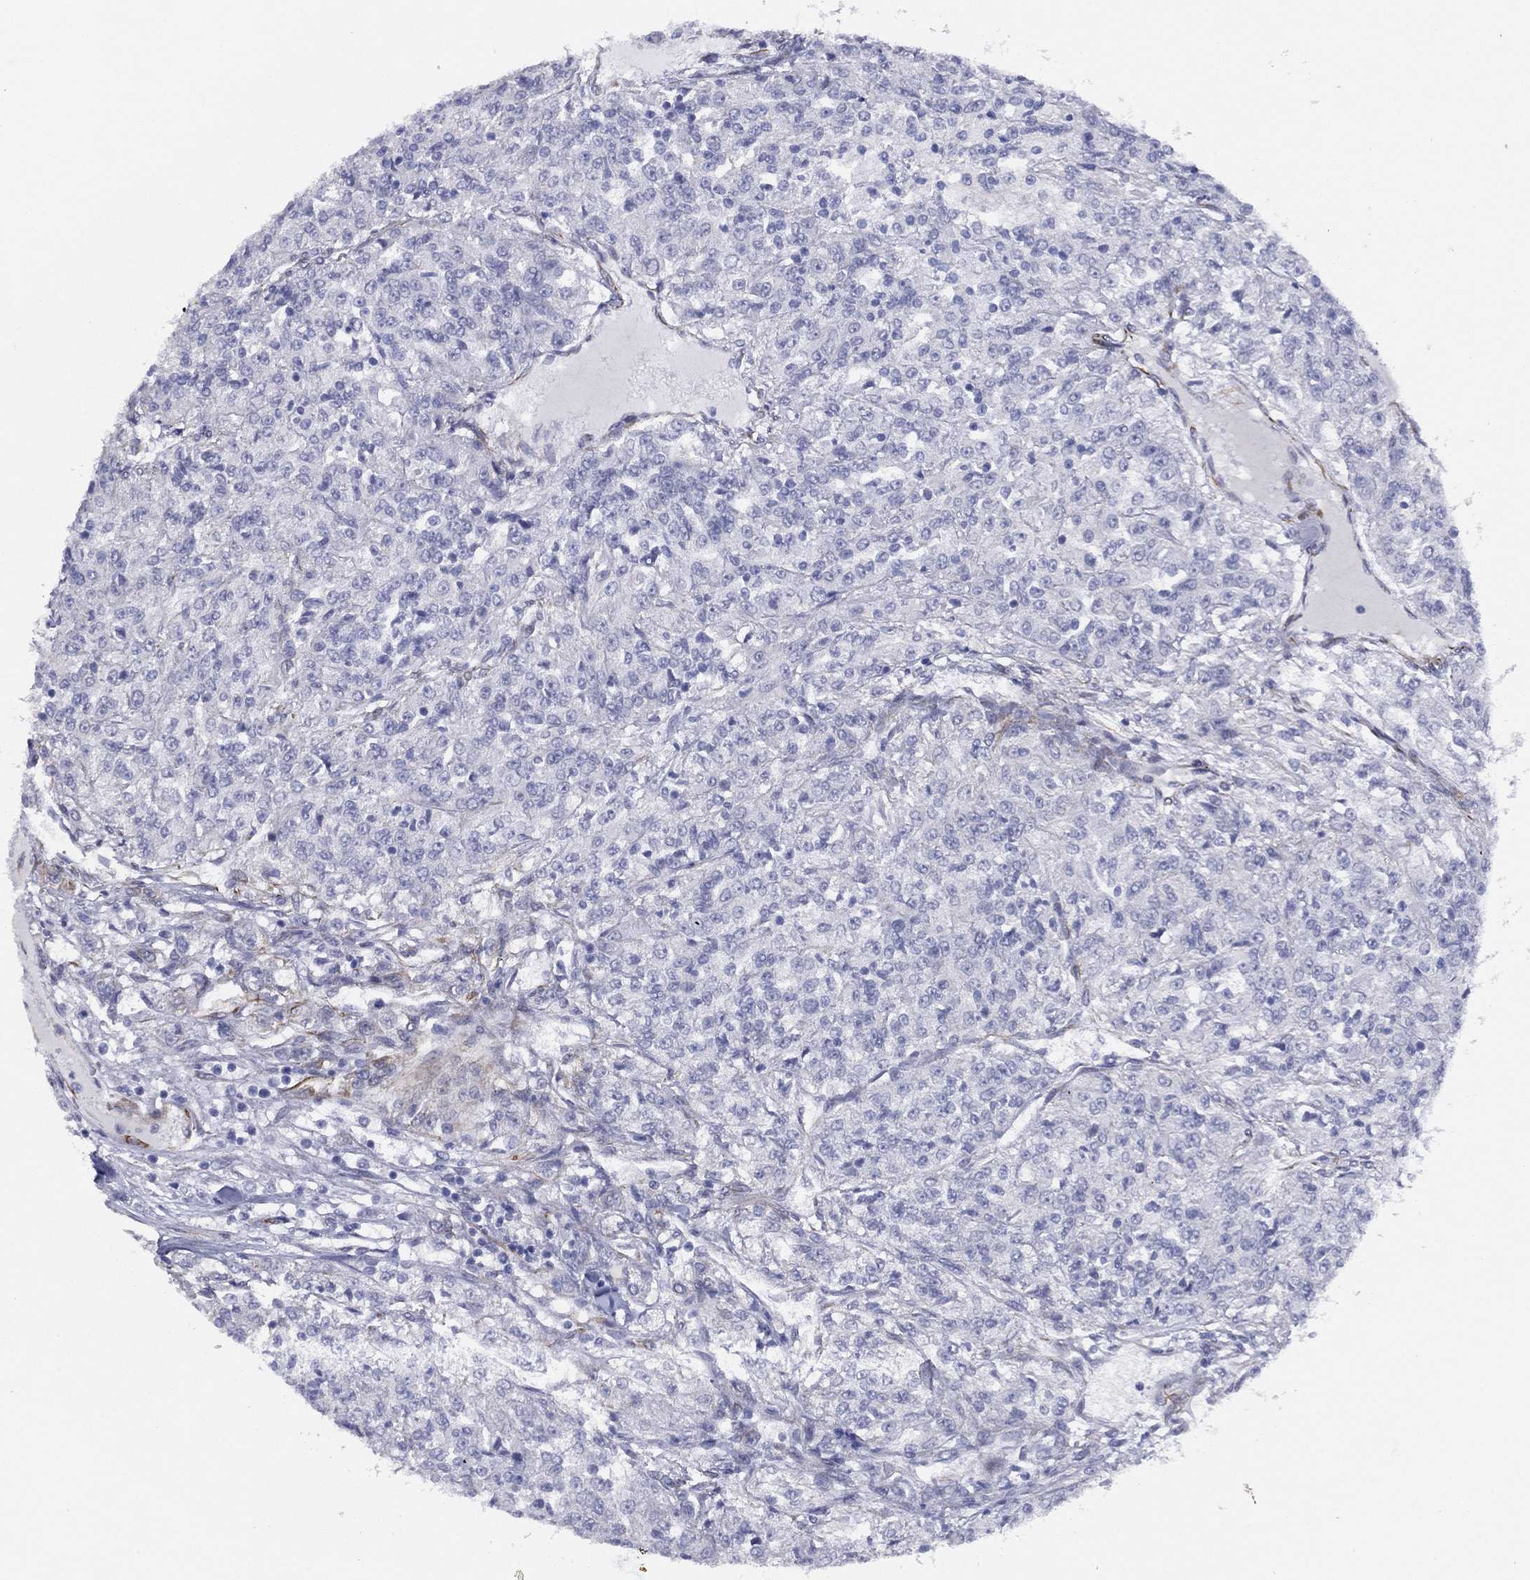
{"staining": {"intensity": "negative", "quantity": "none", "location": "none"}, "tissue": "renal cancer", "cell_type": "Tumor cells", "image_type": "cancer", "snomed": [{"axis": "morphology", "description": "Adenocarcinoma, NOS"}, {"axis": "topography", "description": "Kidney"}], "caption": "Renal cancer (adenocarcinoma) was stained to show a protein in brown. There is no significant positivity in tumor cells.", "gene": "MAS1", "patient": {"sex": "female", "age": 63}}